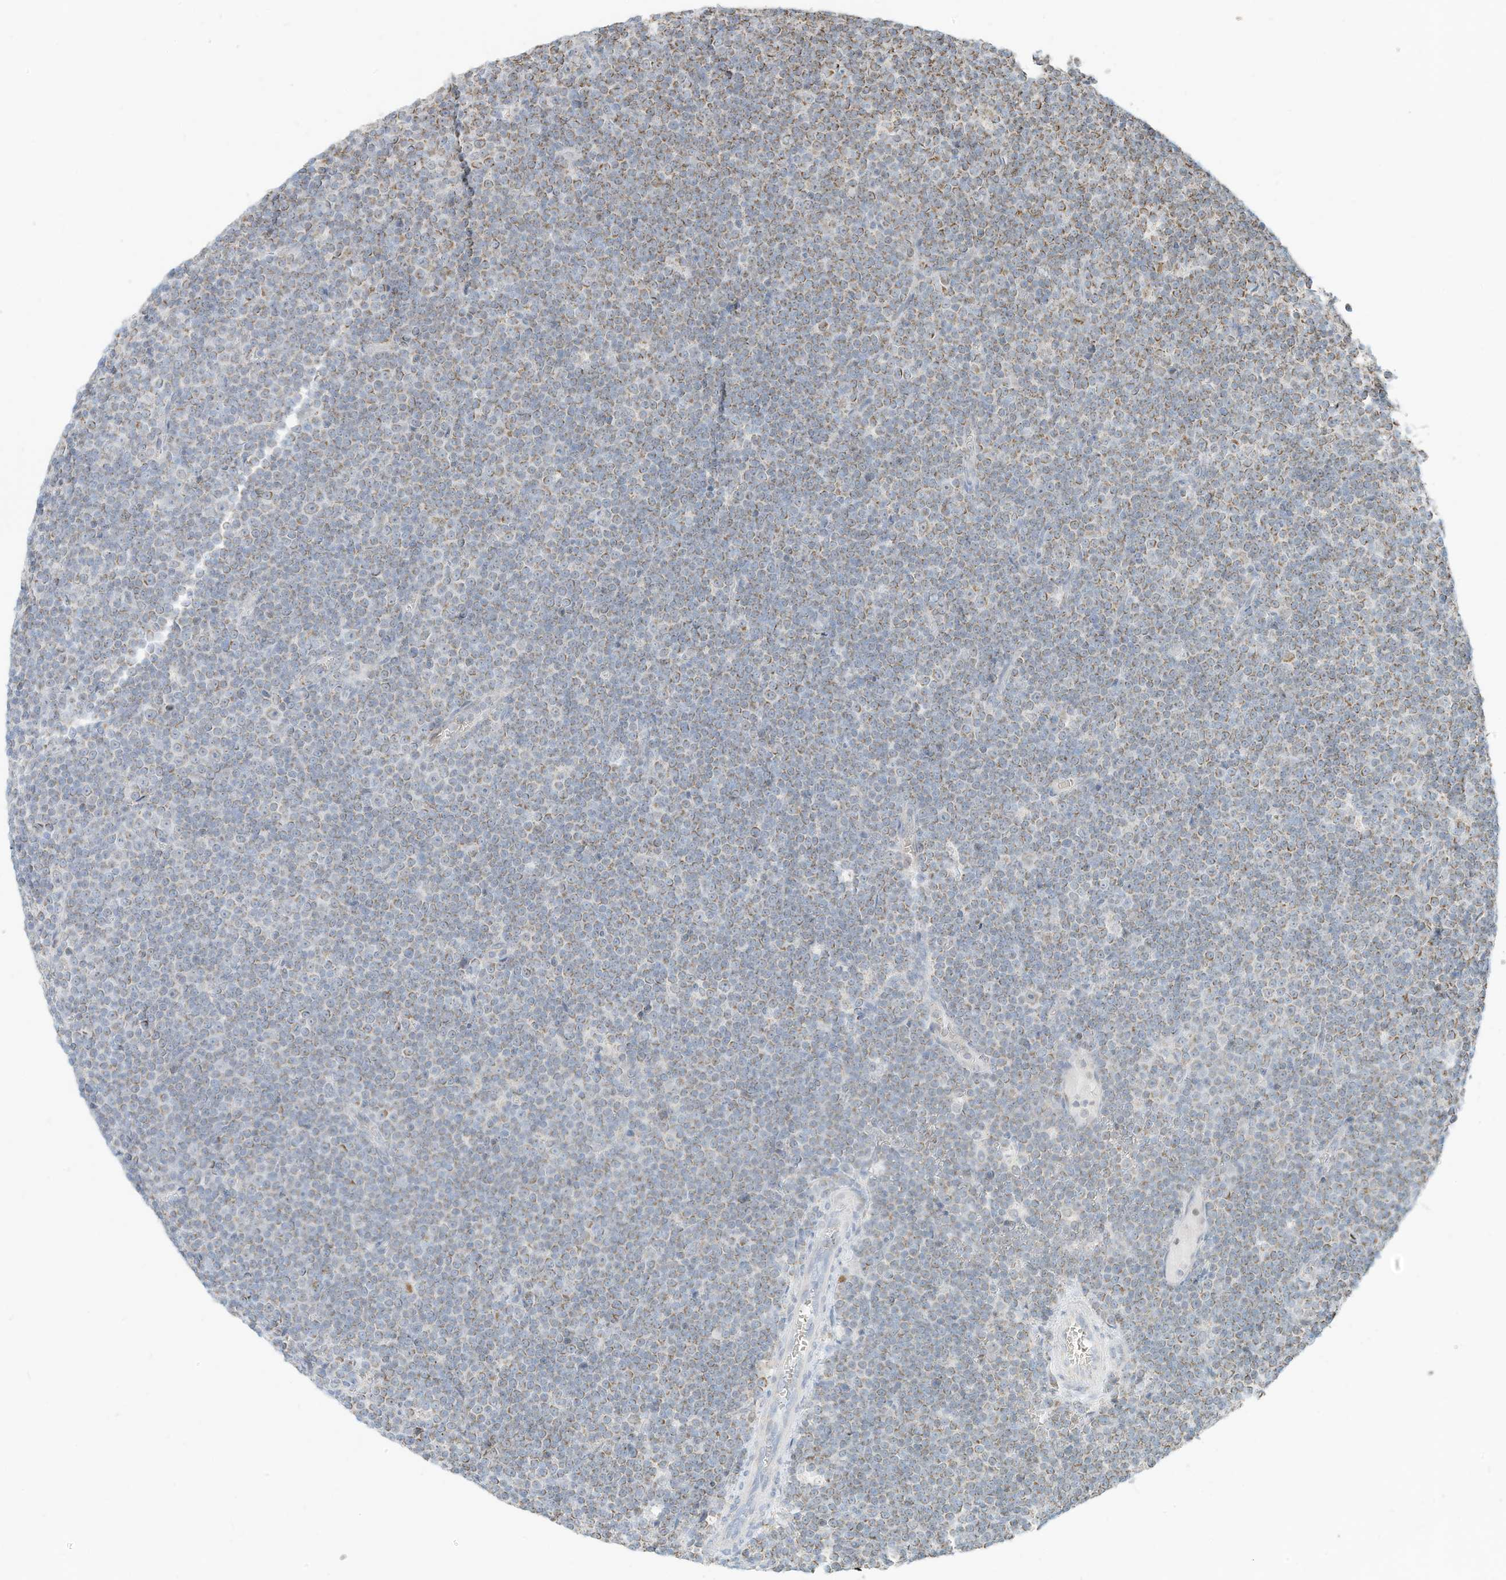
{"staining": {"intensity": "weak", "quantity": "25%-75%", "location": "cytoplasmic/membranous"}, "tissue": "lymphoma", "cell_type": "Tumor cells", "image_type": "cancer", "snomed": [{"axis": "morphology", "description": "Malignant lymphoma, non-Hodgkin's type, Low grade"}, {"axis": "topography", "description": "Lymph node"}], "caption": "A low amount of weak cytoplasmic/membranous positivity is identified in about 25%-75% of tumor cells in malignant lymphoma, non-Hodgkin's type (low-grade) tissue.", "gene": "MTUS2", "patient": {"sex": "female", "age": 67}}